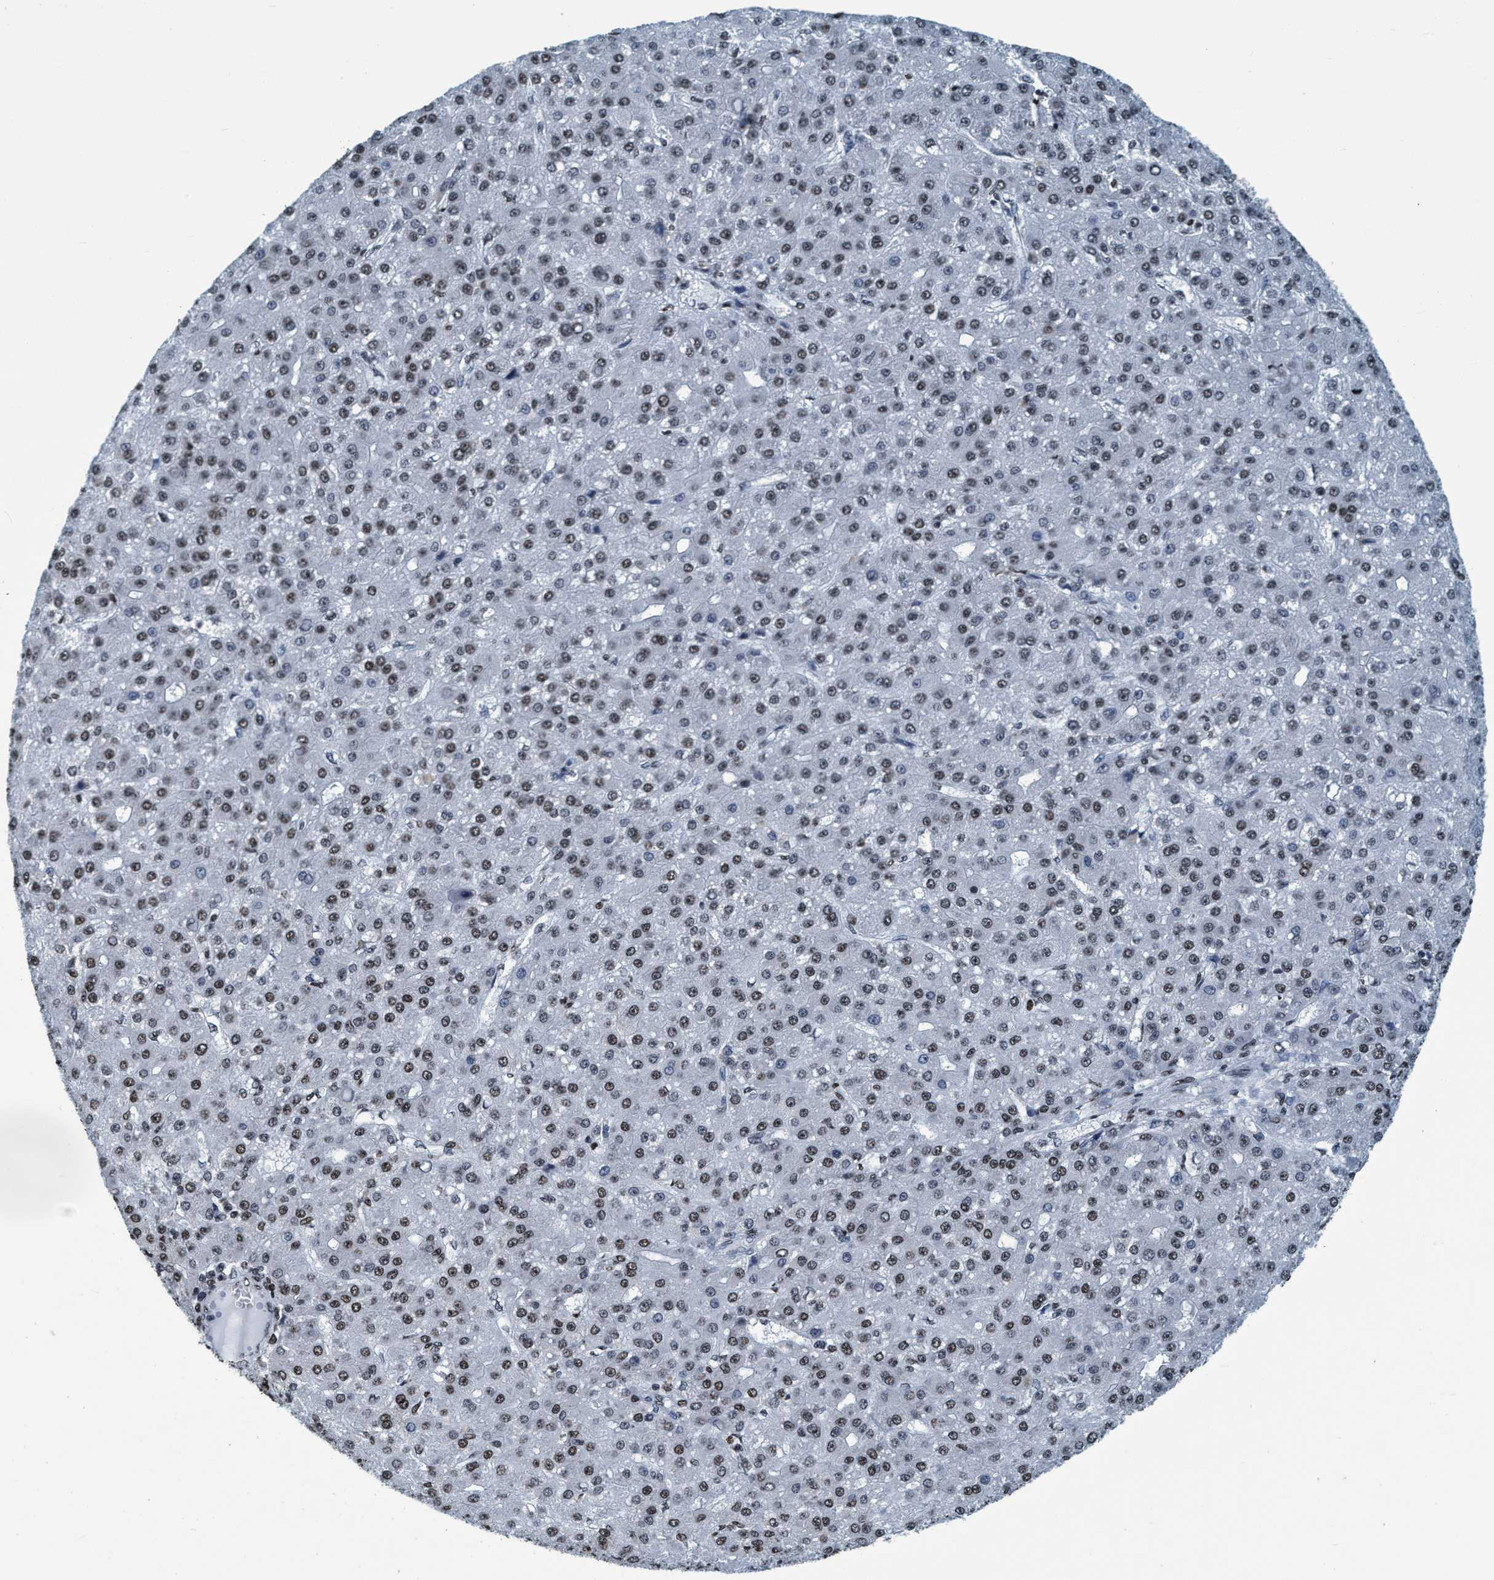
{"staining": {"intensity": "weak", "quantity": ">75%", "location": "nuclear"}, "tissue": "liver cancer", "cell_type": "Tumor cells", "image_type": "cancer", "snomed": [{"axis": "morphology", "description": "Carcinoma, Hepatocellular, NOS"}, {"axis": "topography", "description": "Liver"}], "caption": "Immunohistochemistry (DAB (3,3'-diaminobenzidine)) staining of human liver cancer displays weak nuclear protein positivity in approximately >75% of tumor cells.", "gene": "CCNE2", "patient": {"sex": "male", "age": 67}}